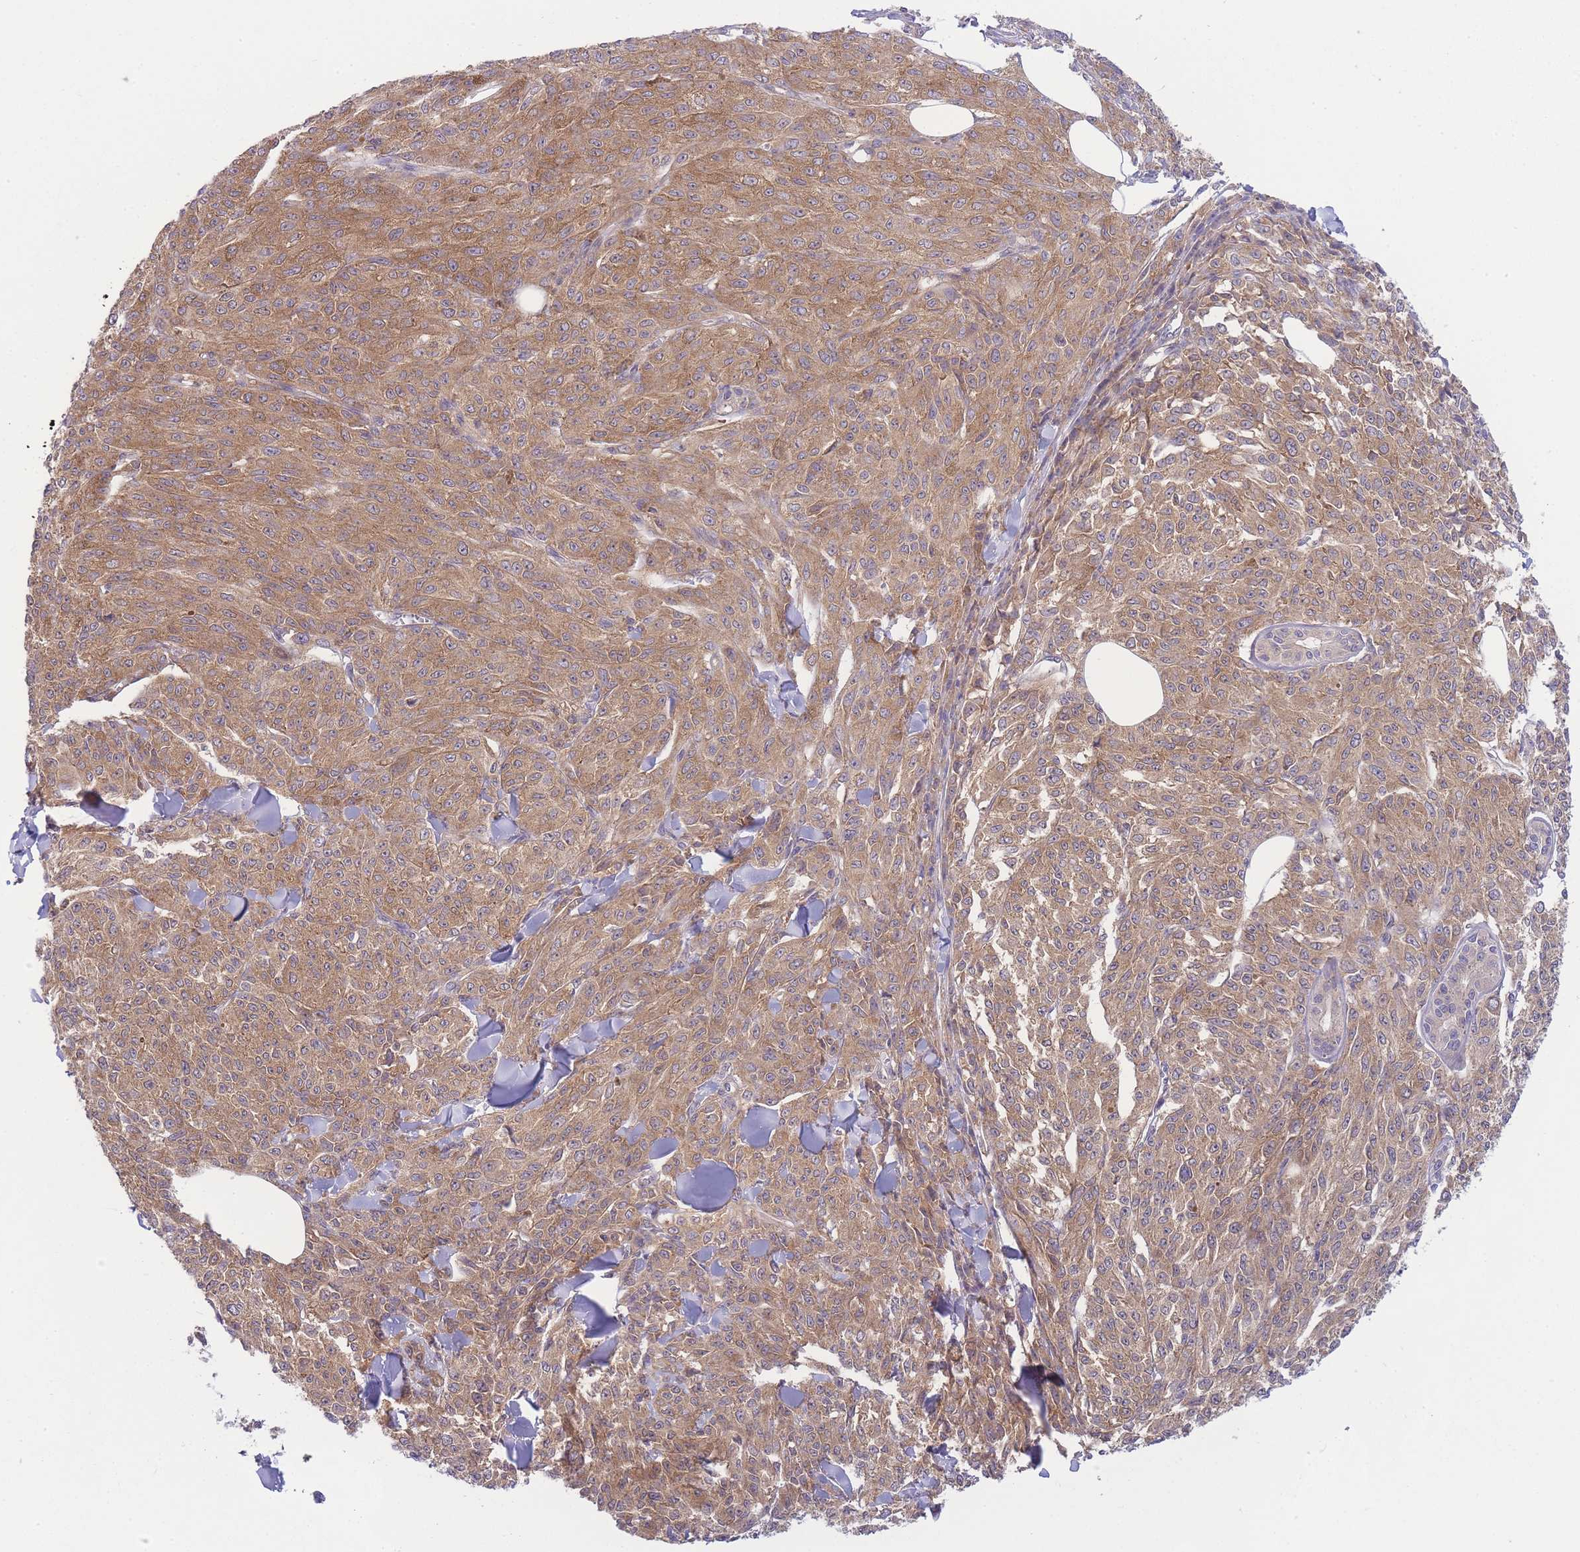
{"staining": {"intensity": "moderate", "quantity": ">75%", "location": "cytoplasmic/membranous"}, "tissue": "melanoma", "cell_type": "Tumor cells", "image_type": "cancer", "snomed": [{"axis": "morphology", "description": "Malignant melanoma, NOS"}, {"axis": "topography", "description": "Skin"}], "caption": "IHC micrograph of neoplastic tissue: malignant melanoma stained using immunohistochemistry displays medium levels of moderate protein expression localized specifically in the cytoplasmic/membranous of tumor cells, appearing as a cytoplasmic/membranous brown color.", "gene": "PFDN6", "patient": {"sex": "female", "age": 52}}